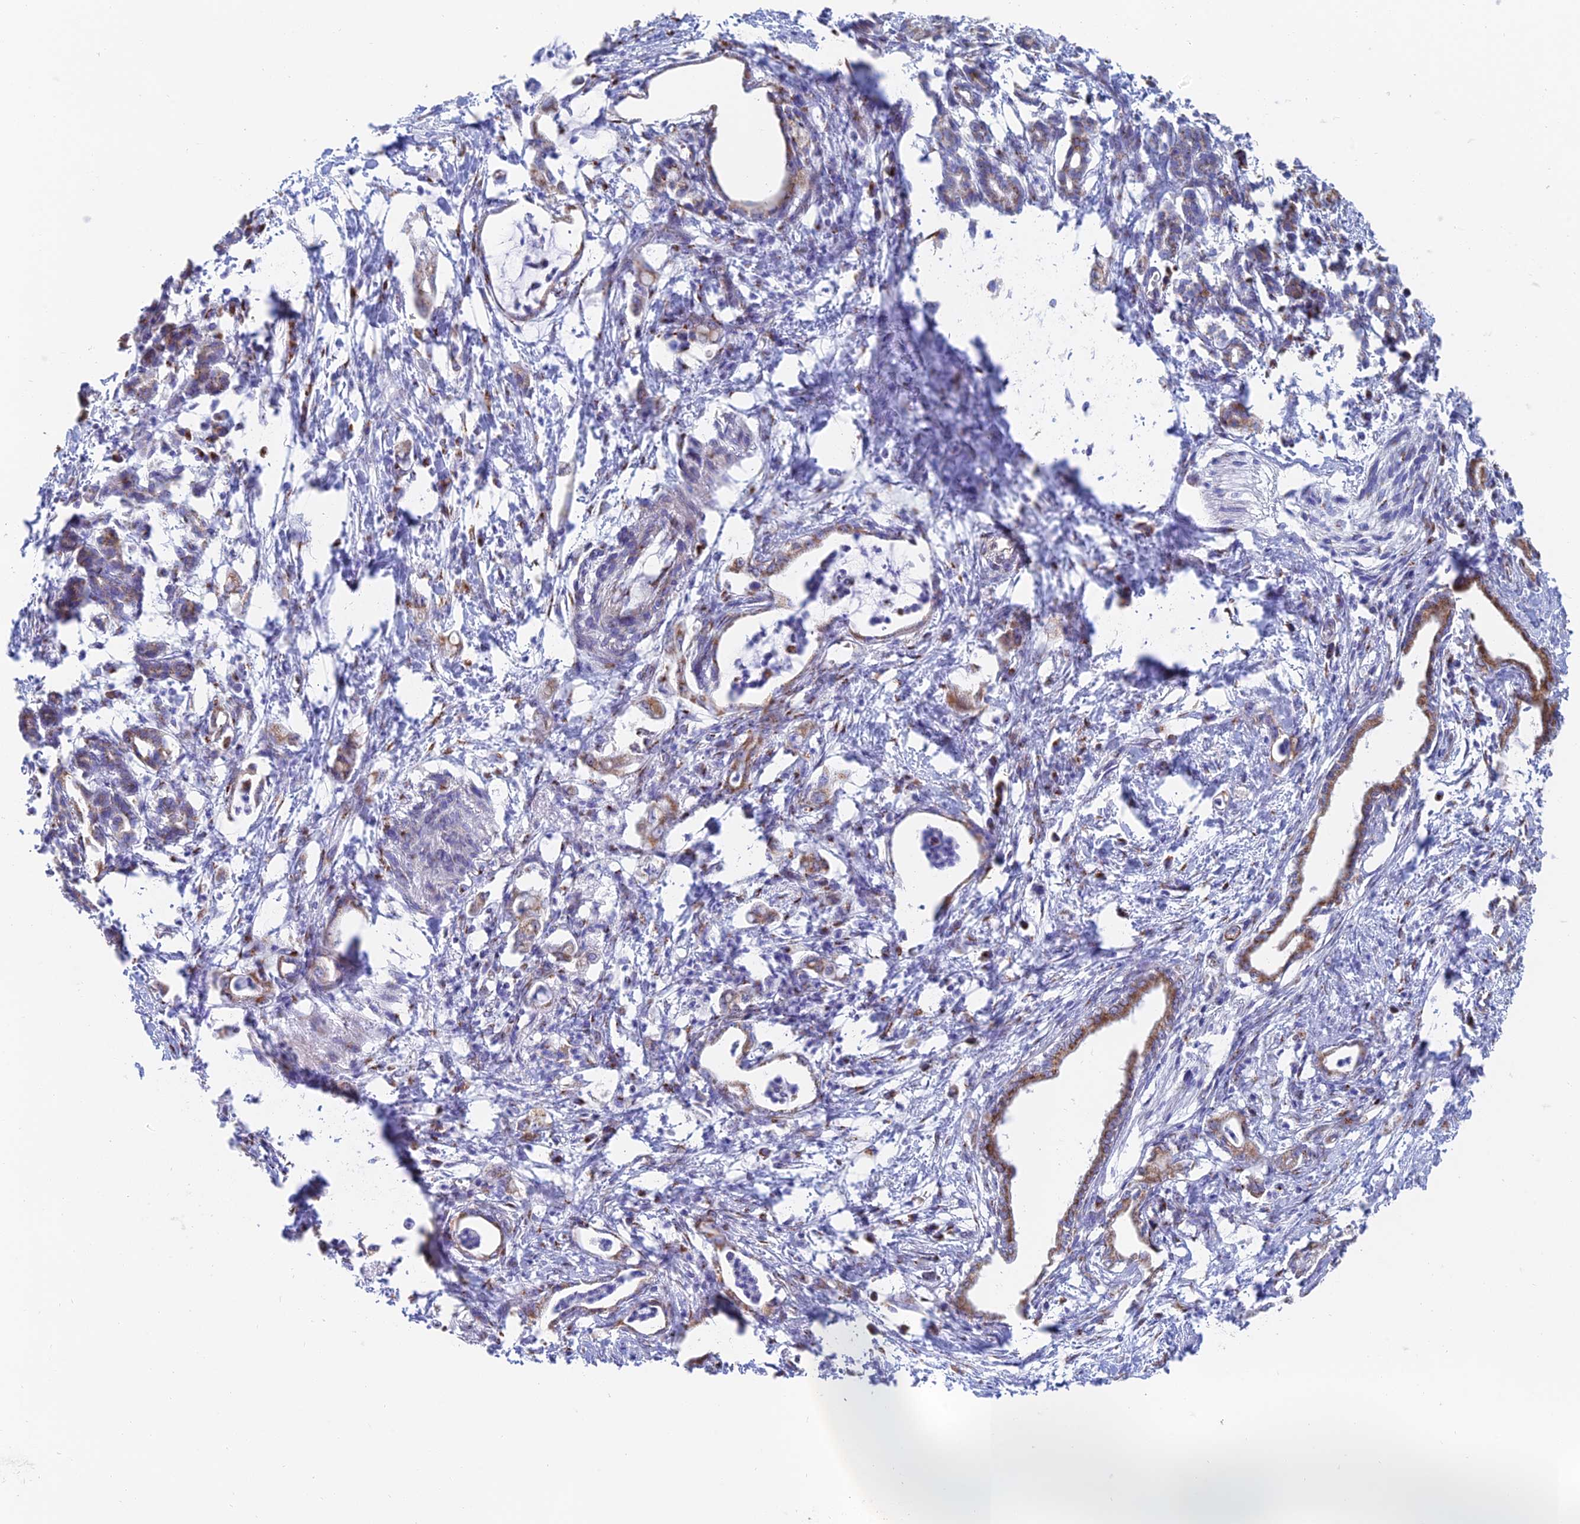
{"staining": {"intensity": "moderate", "quantity": "25%-75%", "location": "cytoplasmic/membranous"}, "tissue": "pancreatic cancer", "cell_type": "Tumor cells", "image_type": "cancer", "snomed": [{"axis": "morphology", "description": "Adenocarcinoma, NOS"}, {"axis": "topography", "description": "Pancreas"}], "caption": "Immunohistochemistry (IHC) (DAB) staining of human pancreatic cancer exhibits moderate cytoplasmic/membranous protein staining in about 25%-75% of tumor cells.", "gene": "HS2ST1", "patient": {"sex": "female", "age": 55}}